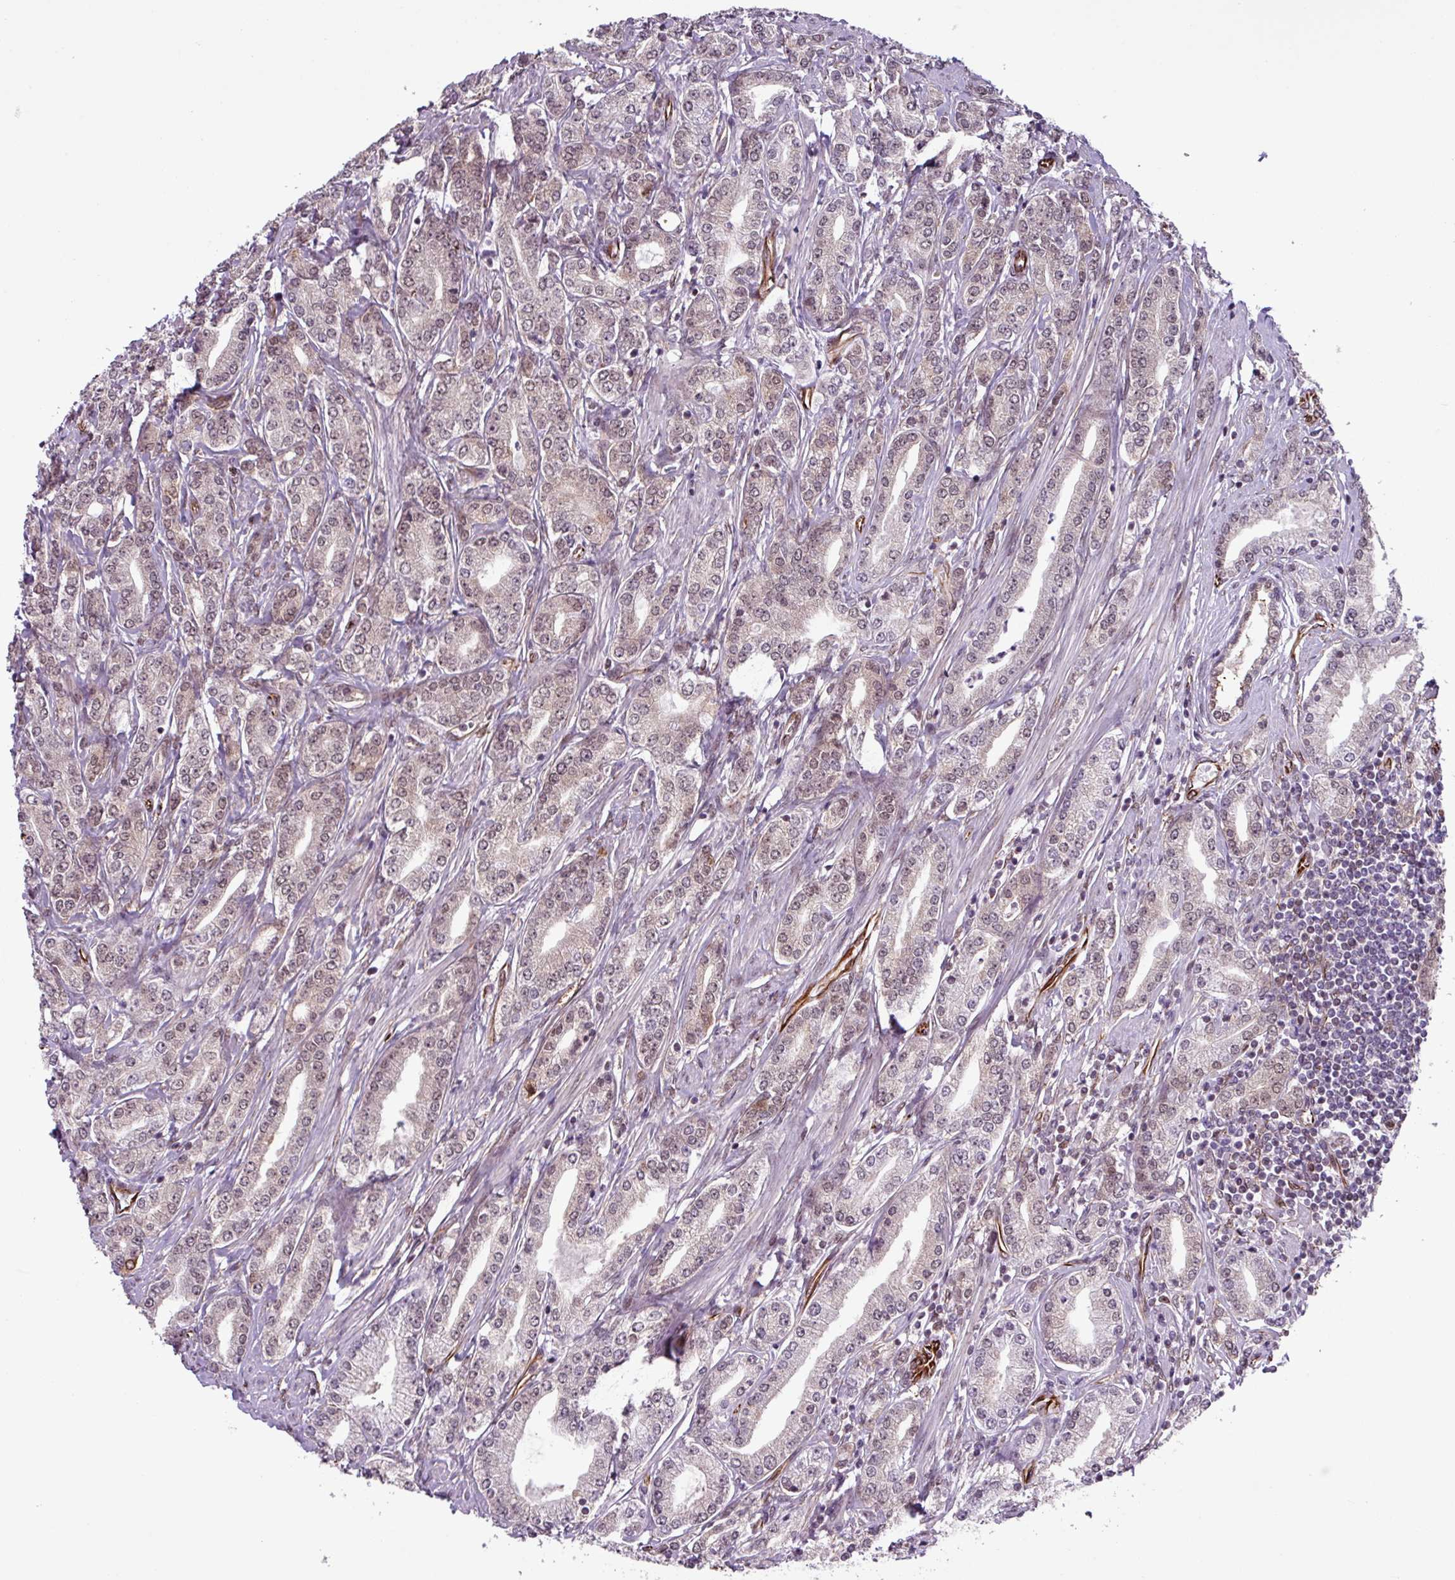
{"staining": {"intensity": "weak", "quantity": "25%-75%", "location": "nuclear"}, "tissue": "prostate cancer", "cell_type": "Tumor cells", "image_type": "cancer", "snomed": [{"axis": "morphology", "description": "Adenocarcinoma, High grade"}, {"axis": "topography", "description": "Prostate"}], "caption": "Immunohistochemistry photomicrograph of neoplastic tissue: human prostate cancer stained using immunohistochemistry (IHC) displays low levels of weak protein expression localized specifically in the nuclear of tumor cells, appearing as a nuclear brown color.", "gene": "CHD3", "patient": {"sex": "male", "age": 66}}